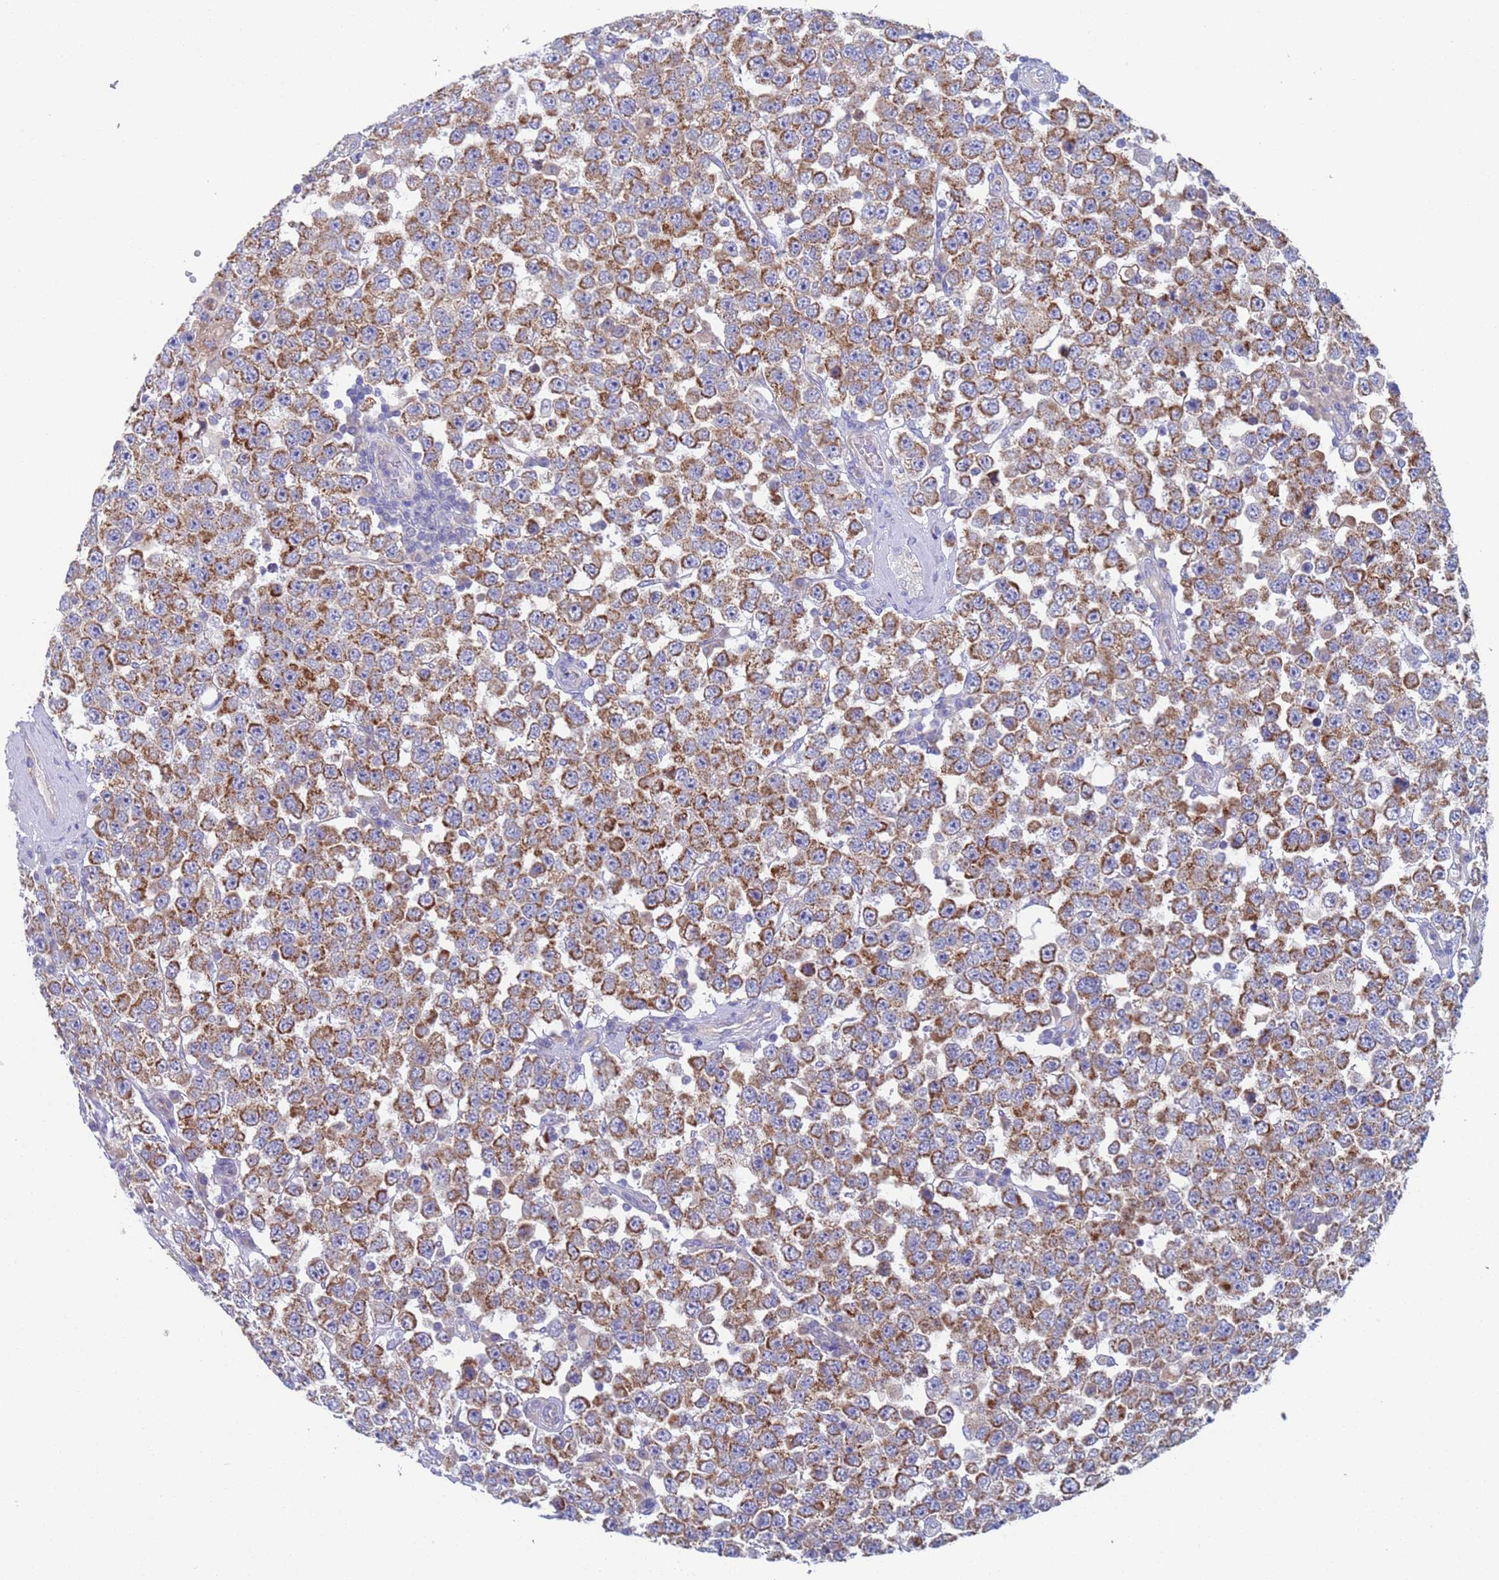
{"staining": {"intensity": "moderate", "quantity": ">75%", "location": "cytoplasmic/membranous"}, "tissue": "testis cancer", "cell_type": "Tumor cells", "image_type": "cancer", "snomed": [{"axis": "morphology", "description": "Seminoma, NOS"}, {"axis": "topography", "description": "Testis"}], "caption": "The micrograph shows immunohistochemical staining of testis cancer (seminoma). There is moderate cytoplasmic/membranous positivity is identified in about >75% of tumor cells.", "gene": "PET117", "patient": {"sex": "male", "age": 28}}